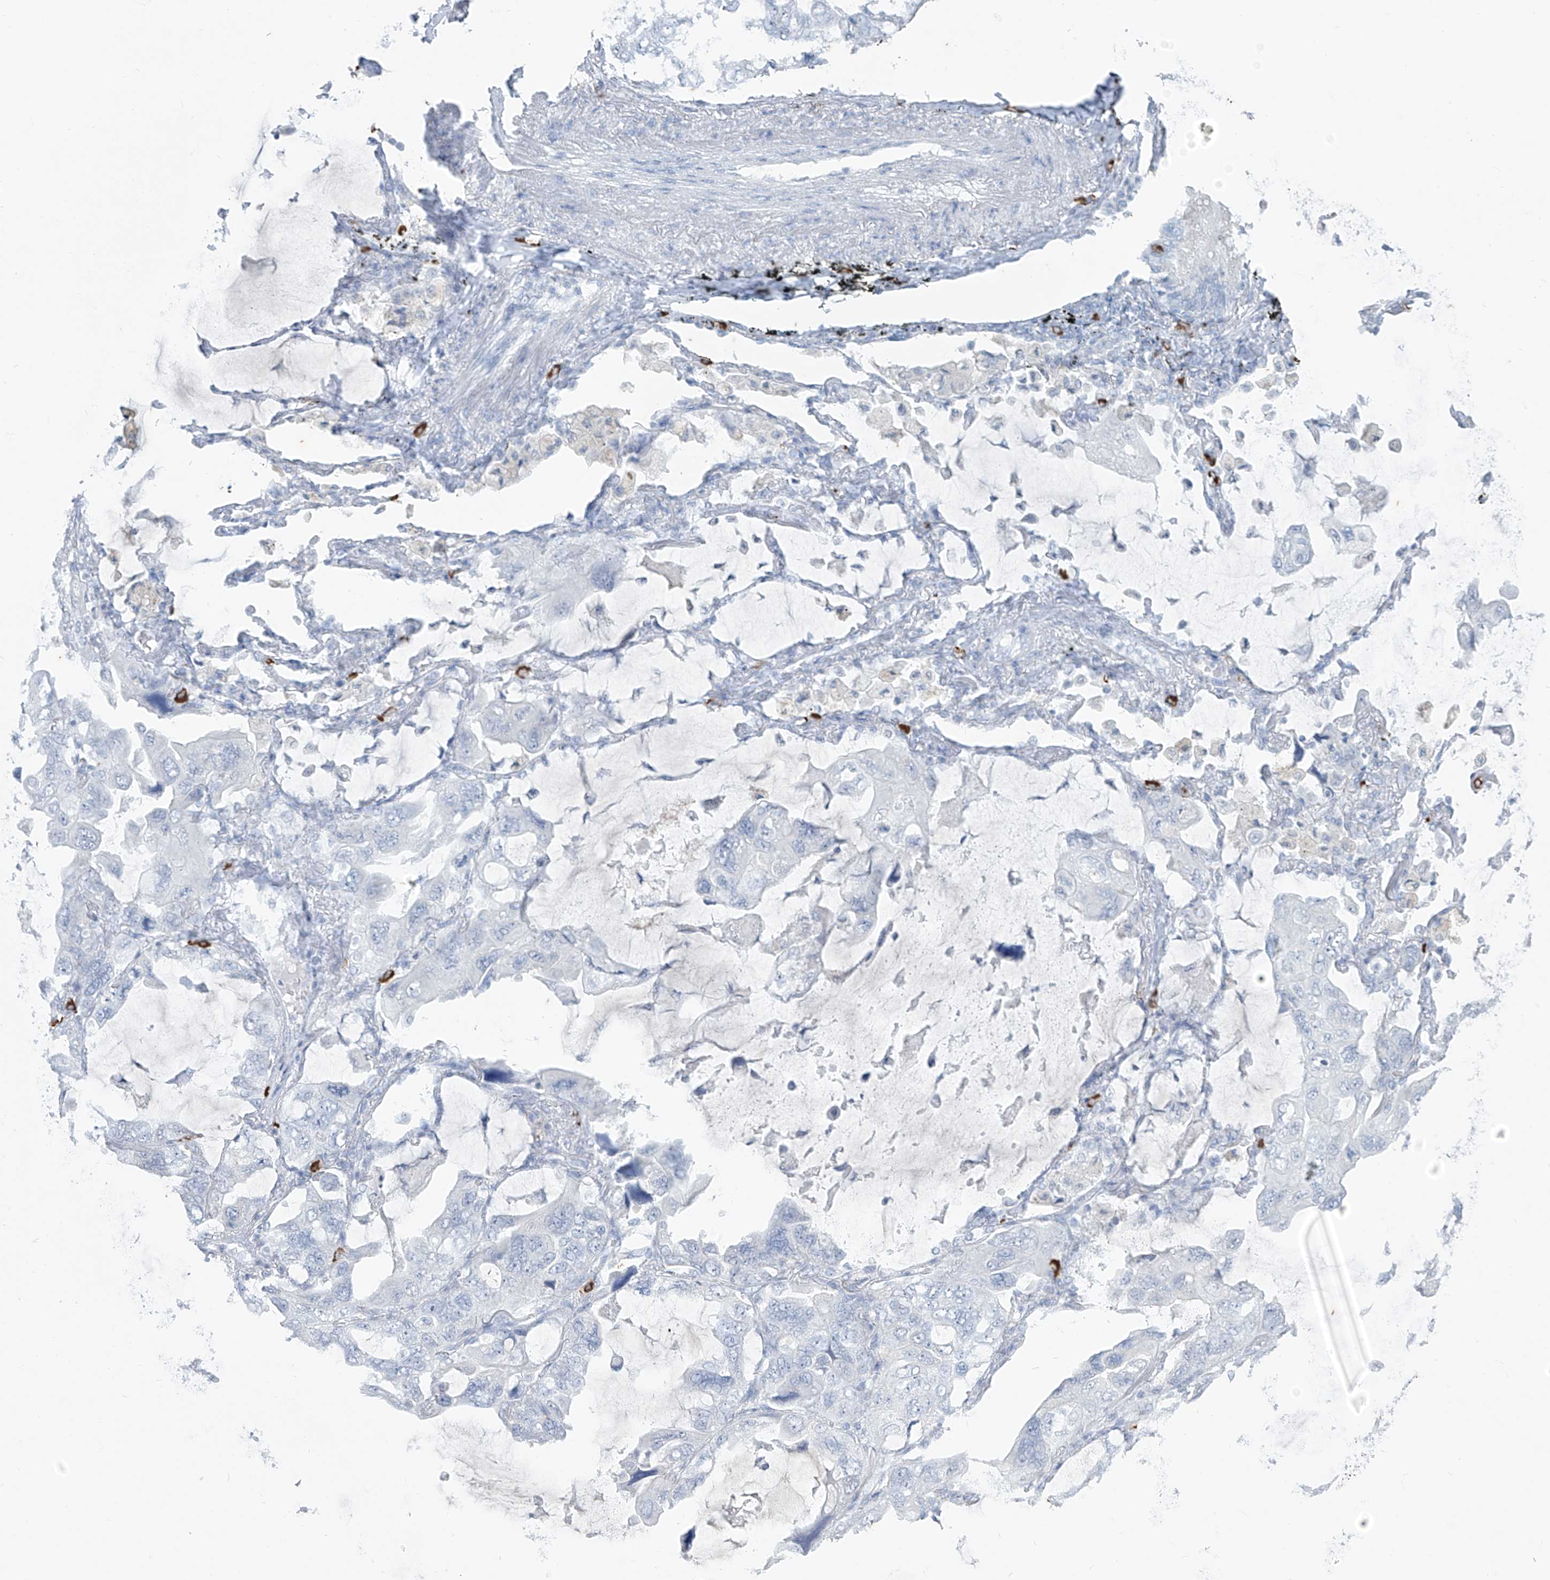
{"staining": {"intensity": "negative", "quantity": "none", "location": "none"}, "tissue": "lung cancer", "cell_type": "Tumor cells", "image_type": "cancer", "snomed": [{"axis": "morphology", "description": "Squamous cell carcinoma, NOS"}, {"axis": "topography", "description": "Lung"}], "caption": "The immunohistochemistry histopathology image has no significant positivity in tumor cells of lung cancer tissue.", "gene": "CX3CR1", "patient": {"sex": "female", "age": 73}}